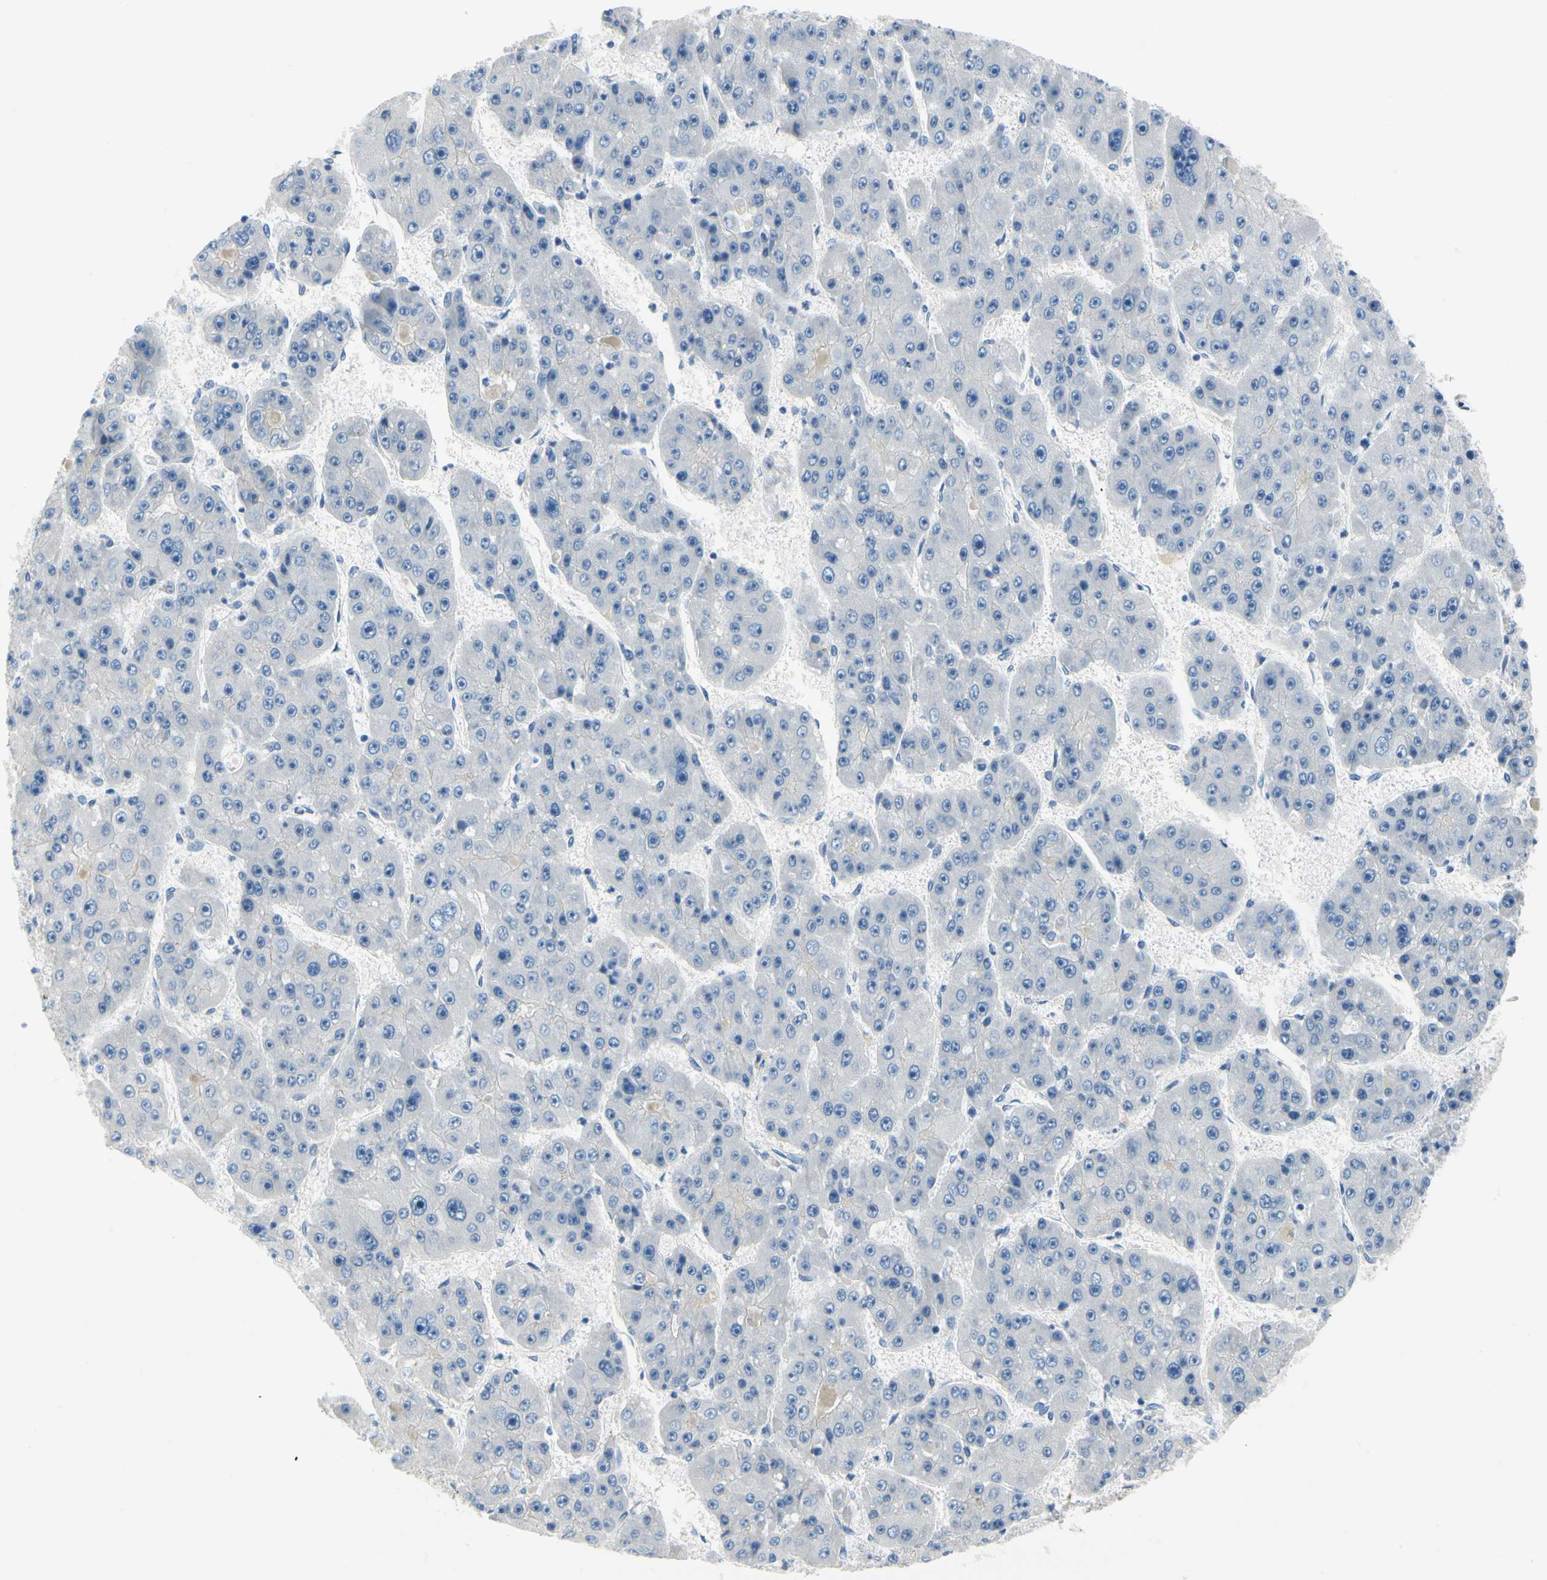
{"staining": {"intensity": "negative", "quantity": "none", "location": "none"}, "tissue": "liver cancer", "cell_type": "Tumor cells", "image_type": "cancer", "snomed": [{"axis": "morphology", "description": "Carcinoma, Hepatocellular, NOS"}, {"axis": "topography", "description": "Liver"}], "caption": "An IHC image of liver hepatocellular carcinoma is shown. There is no staining in tumor cells of liver hepatocellular carcinoma.", "gene": "CA14", "patient": {"sex": "female", "age": 61}}